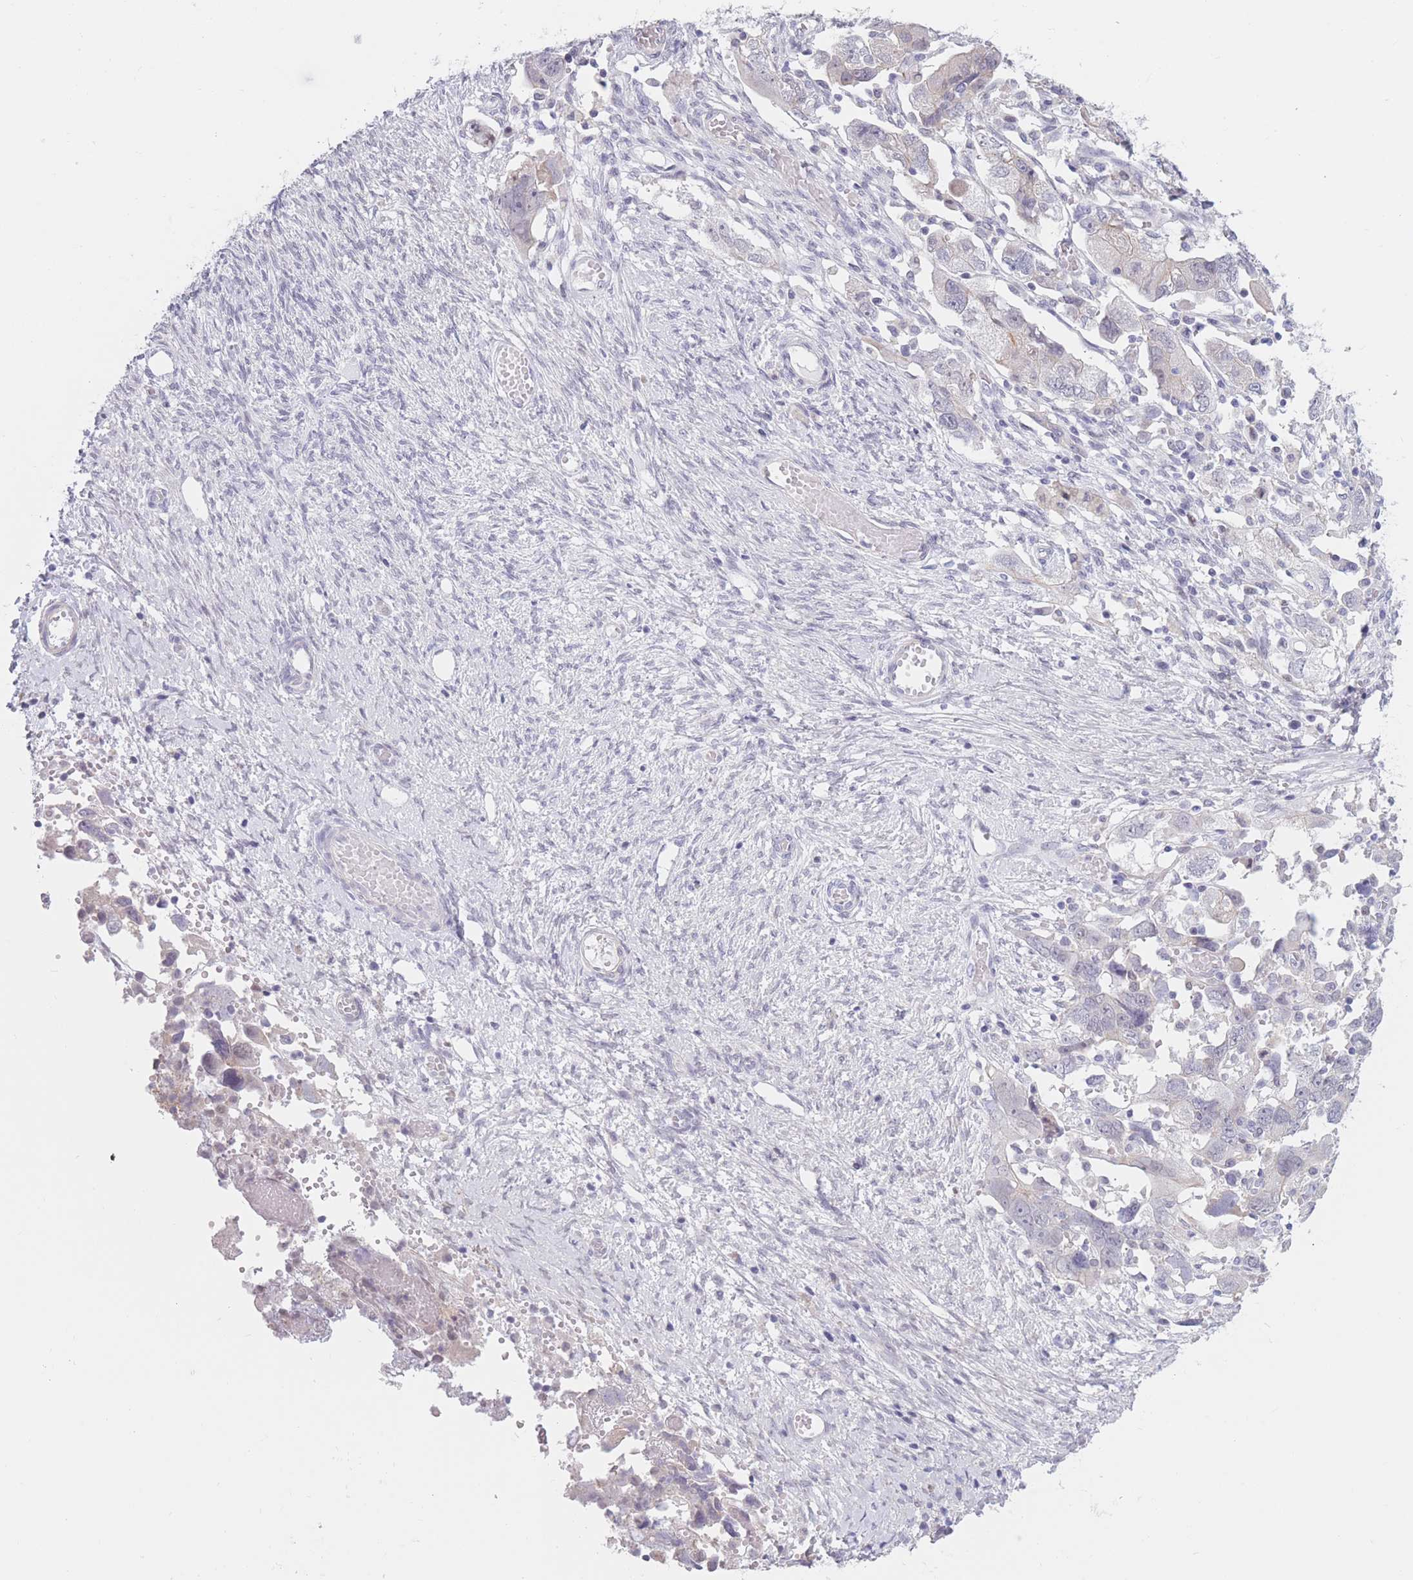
{"staining": {"intensity": "negative", "quantity": "none", "location": "none"}, "tissue": "ovarian cancer", "cell_type": "Tumor cells", "image_type": "cancer", "snomed": [{"axis": "morphology", "description": "Carcinoma, NOS"}, {"axis": "morphology", "description": "Cystadenocarcinoma, serous, NOS"}, {"axis": "topography", "description": "Ovary"}], "caption": "DAB immunohistochemical staining of ovarian cancer demonstrates no significant positivity in tumor cells.", "gene": "PODXL", "patient": {"sex": "female", "age": 69}}